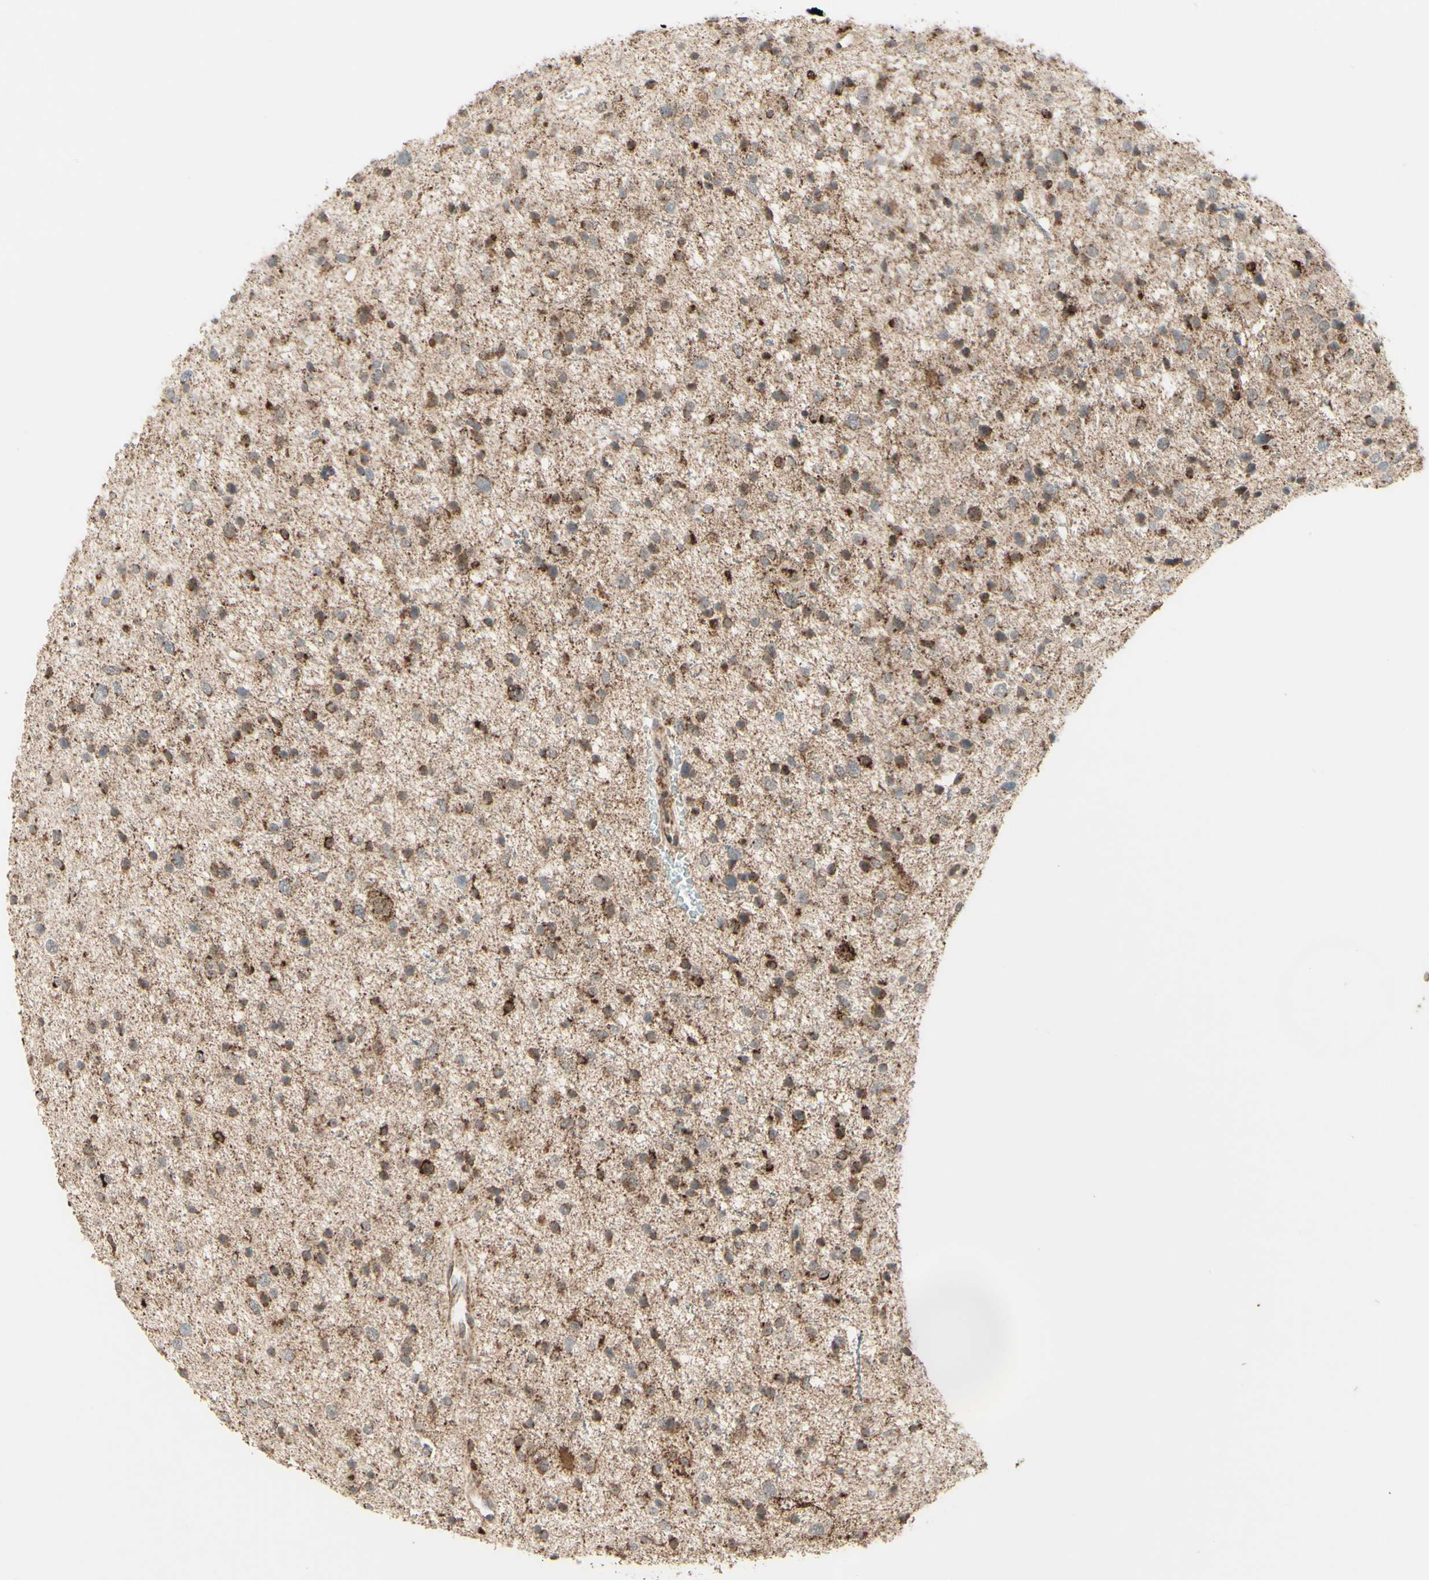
{"staining": {"intensity": "moderate", "quantity": ">75%", "location": "cytoplasmic/membranous"}, "tissue": "glioma", "cell_type": "Tumor cells", "image_type": "cancer", "snomed": [{"axis": "morphology", "description": "Glioma, malignant, Low grade"}, {"axis": "topography", "description": "Brain"}], "caption": "Approximately >75% of tumor cells in glioma reveal moderate cytoplasmic/membranous protein positivity as visualized by brown immunohistochemical staining.", "gene": "DHRS3", "patient": {"sex": "female", "age": 37}}